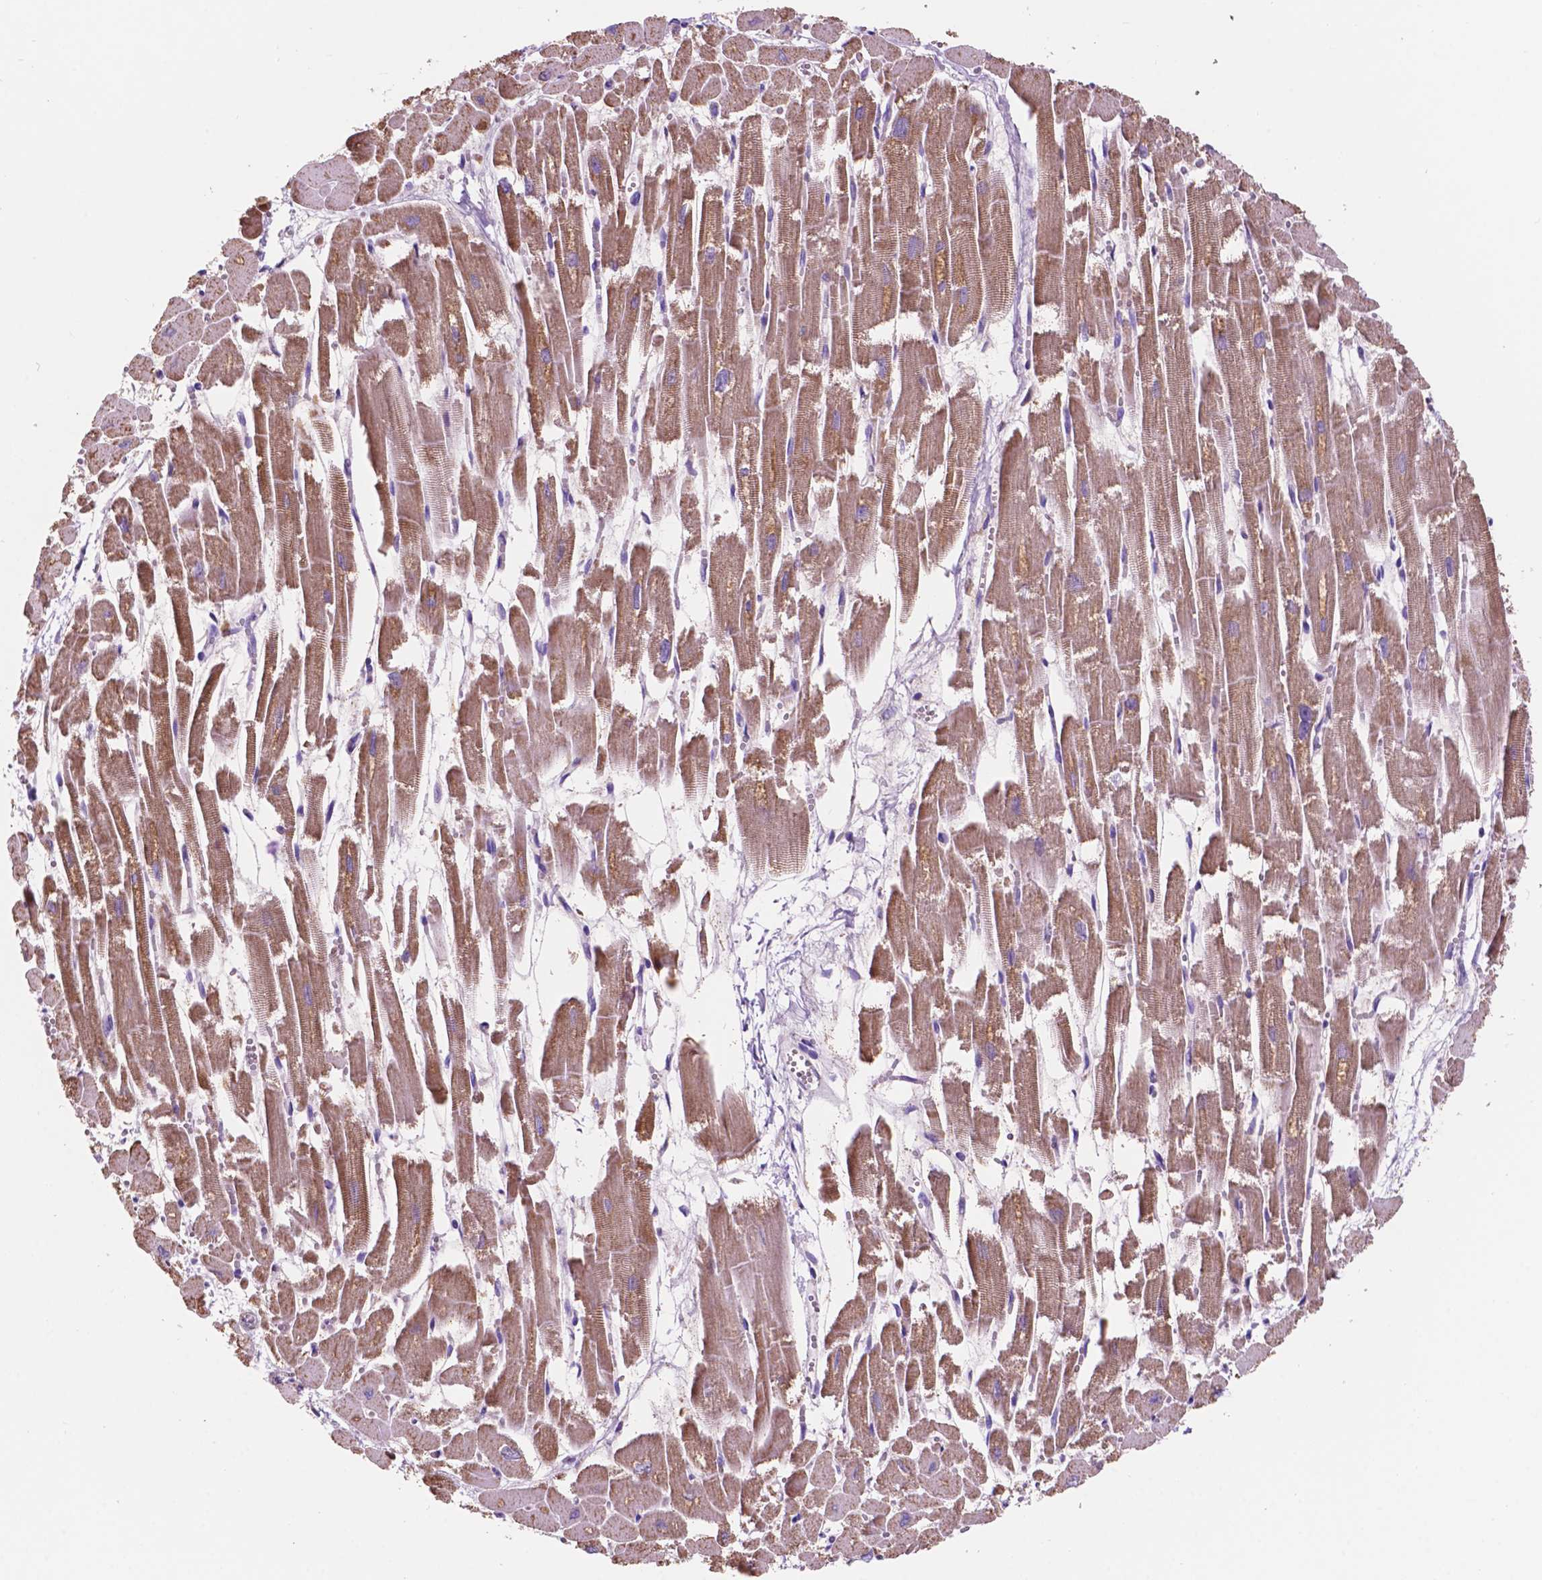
{"staining": {"intensity": "moderate", "quantity": "25%-75%", "location": "cytoplasmic/membranous"}, "tissue": "heart muscle", "cell_type": "Cardiomyocytes", "image_type": "normal", "snomed": [{"axis": "morphology", "description": "Normal tissue, NOS"}, {"axis": "topography", "description": "Heart"}], "caption": "Immunohistochemical staining of unremarkable heart muscle reveals medium levels of moderate cytoplasmic/membranous staining in about 25%-75% of cardiomyocytes.", "gene": "TRPV5", "patient": {"sex": "female", "age": 52}}